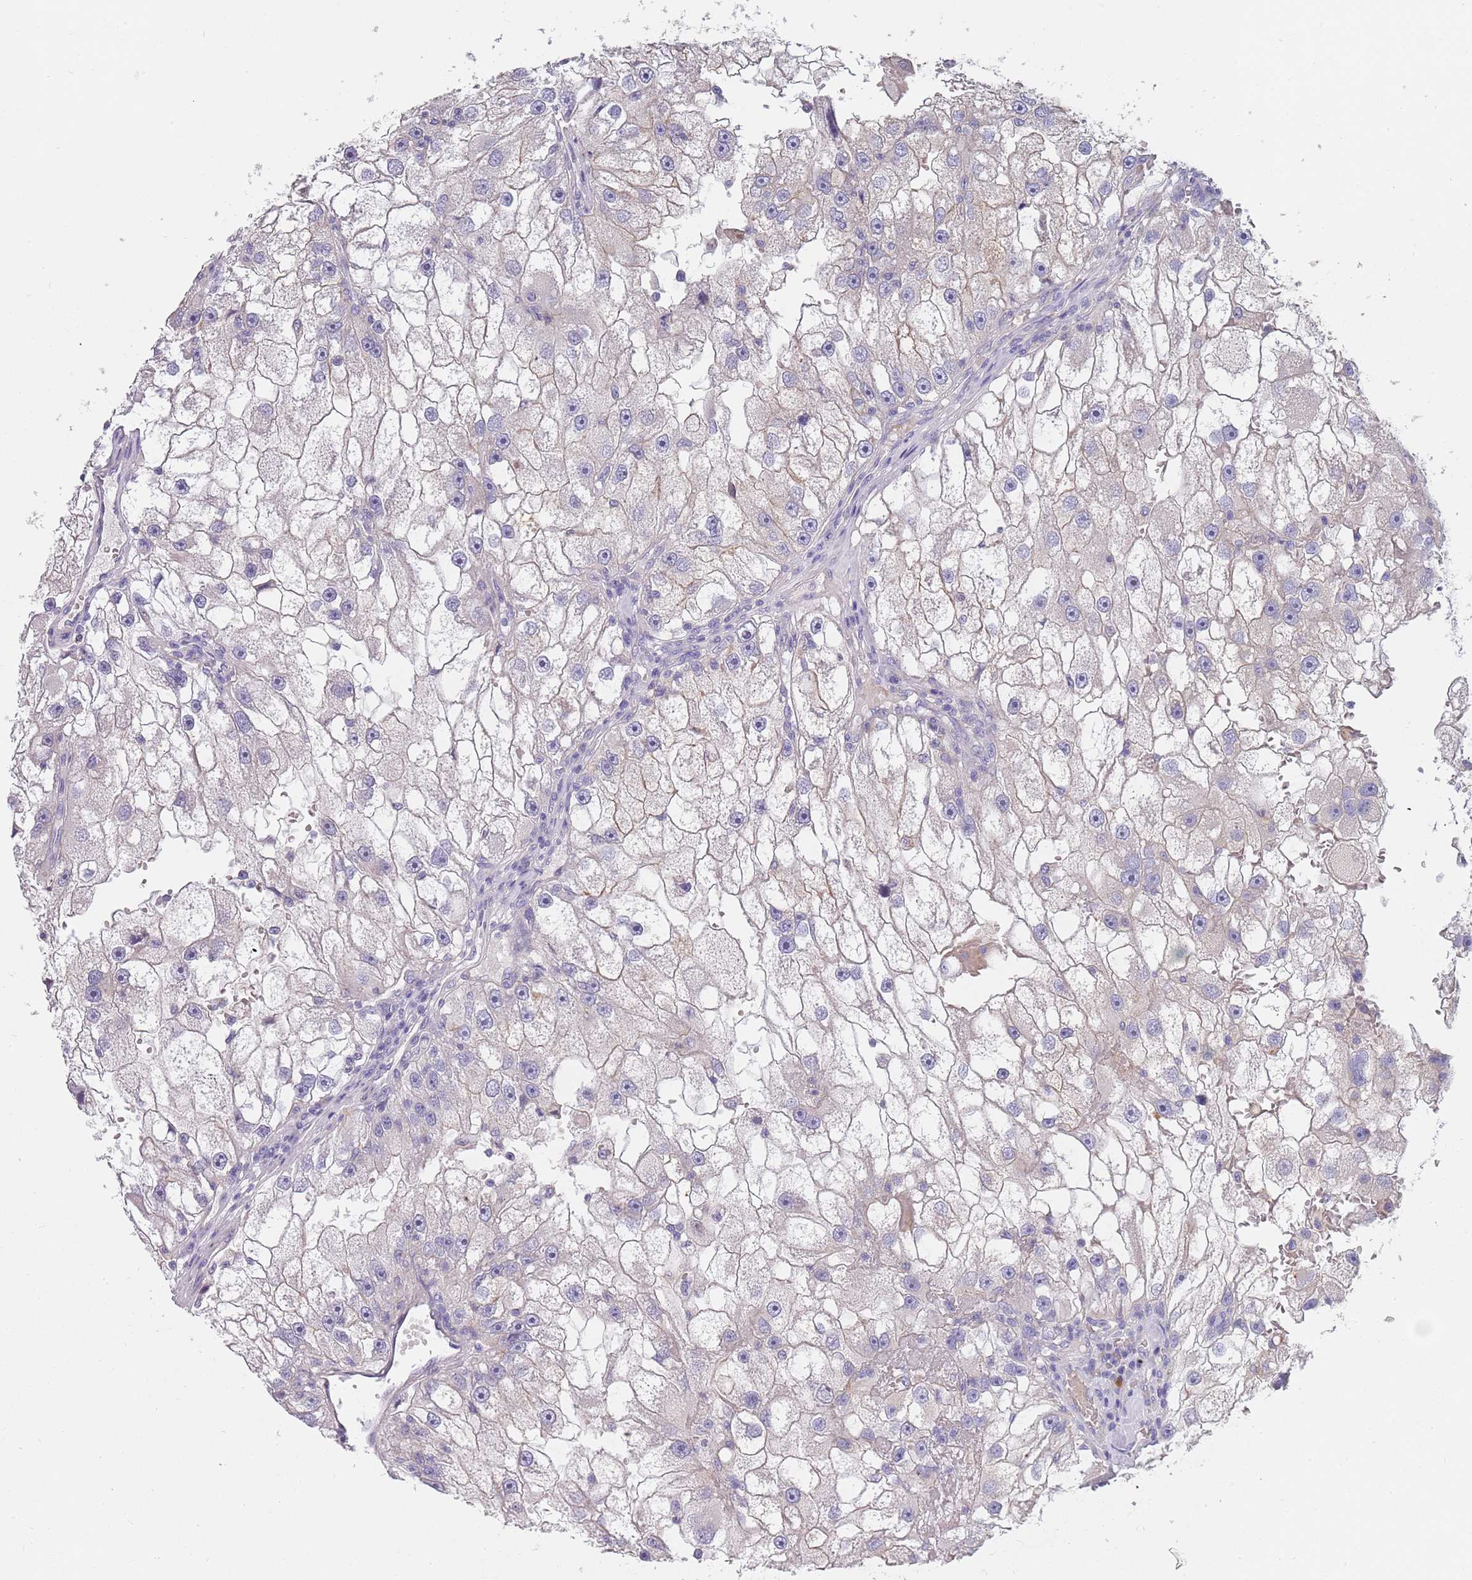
{"staining": {"intensity": "negative", "quantity": "none", "location": "none"}, "tissue": "renal cancer", "cell_type": "Tumor cells", "image_type": "cancer", "snomed": [{"axis": "morphology", "description": "Adenocarcinoma, NOS"}, {"axis": "topography", "description": "Kidney"}], "caption": "A histopathology image of renal cancer (adenocarcinoma) stained for a protein exhibits no brown staining in tumor cells.", "gene": "MAN1C1", "patient": {"sex": "male", "age": 63}}